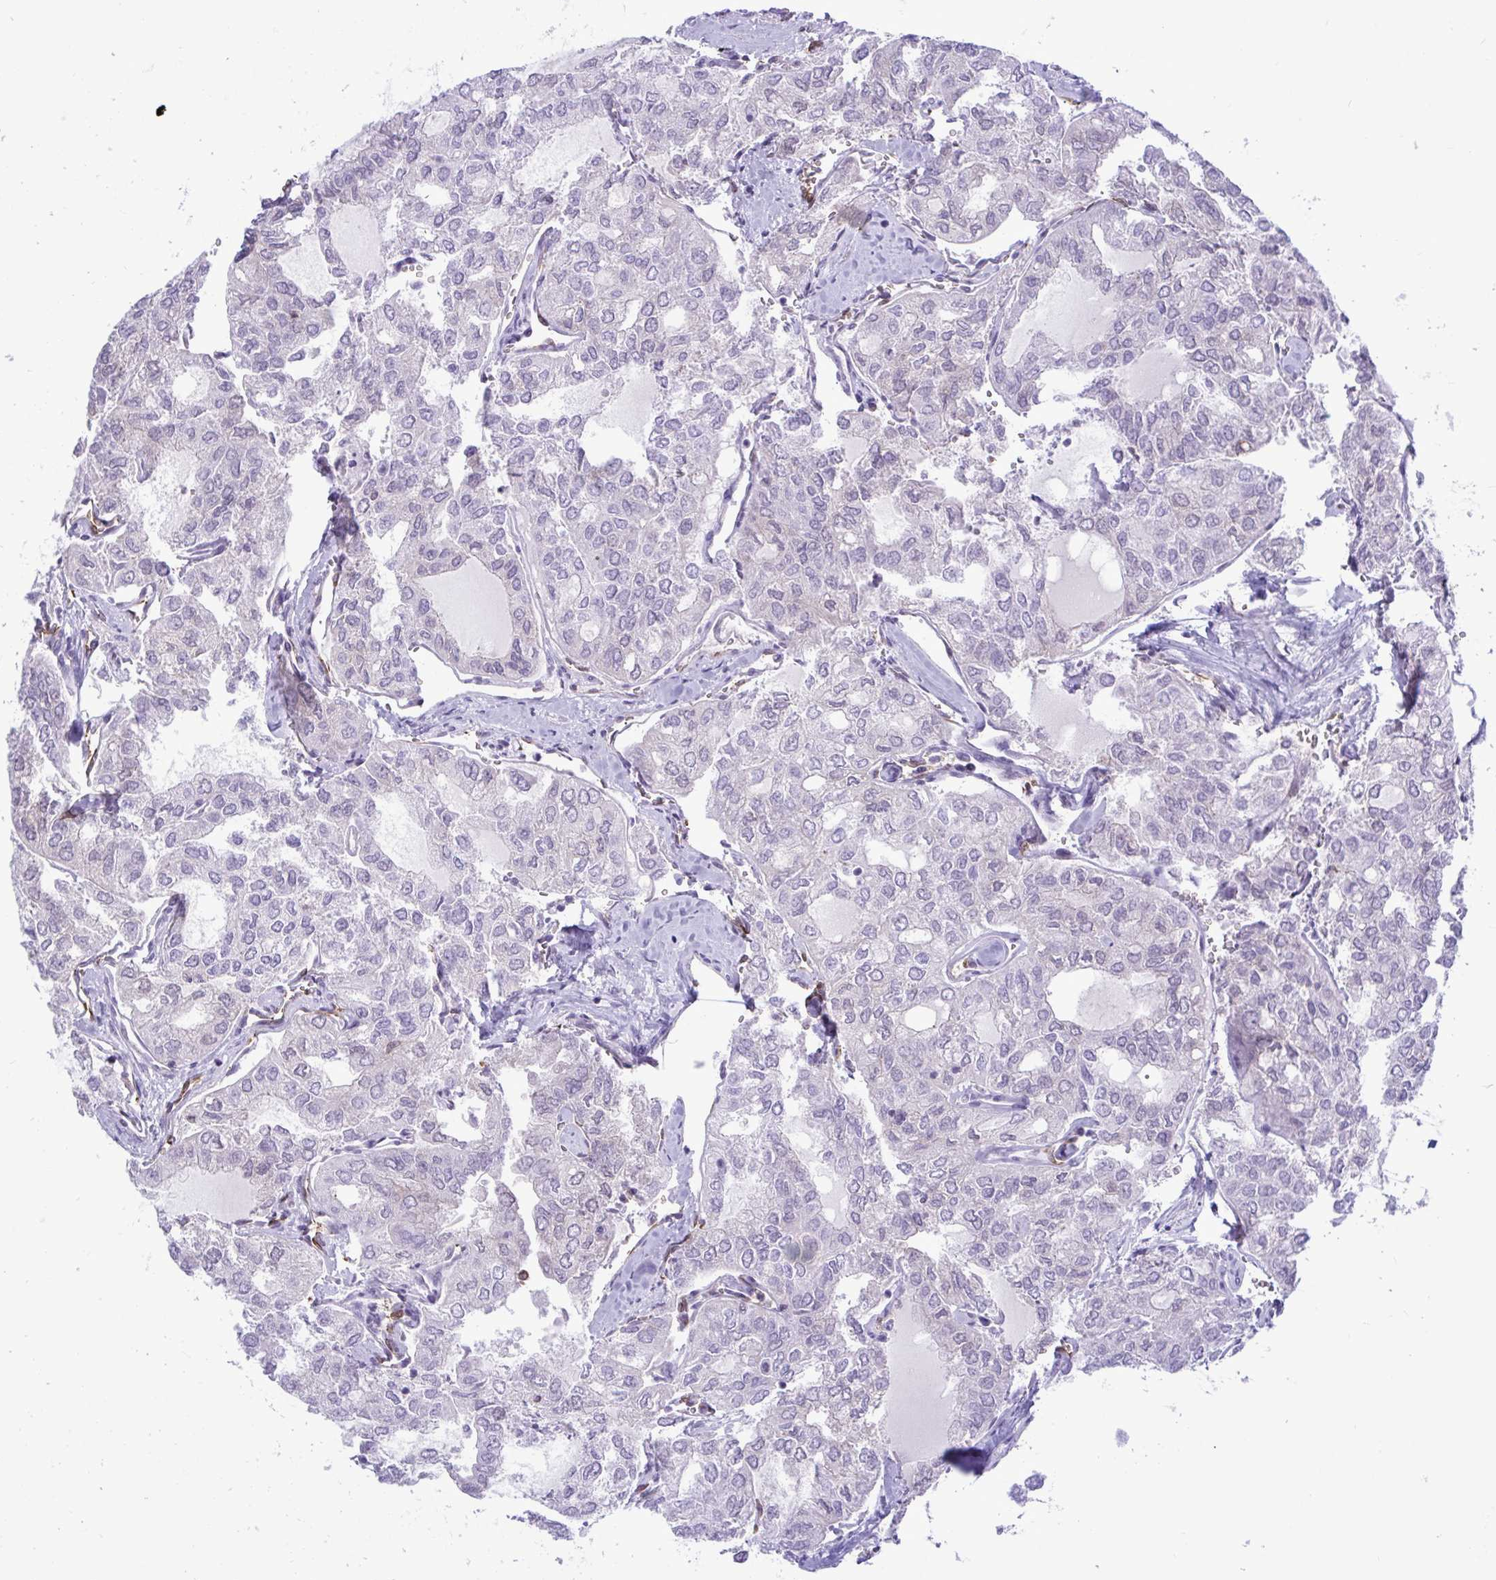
{"staining": {"intensity": "negative", "quantity": "none", "location": "none"}, "tissue": "thyroid cancer", "cell_type": "Tumor cells", "image_type": "cancer", "snomed": [{"axis": "morphology", "description": "Follicular adenoma carcinoma, NOS"}, {"axis": "topography", "description": "Thyroid gland"}], "caption": "The image exhibits no staining of tumor cells in thyroid cancer (follicular adenoma carcinoma). The staining was performed using DAB (3,3'-diaminobenzidine) to visualize the protein expression in brown, while the nuclei were stained in blue with hematoxylin (Magnification: 20x).", "gene": "EML1", "patient": {"sex": "male", "age": 75}}